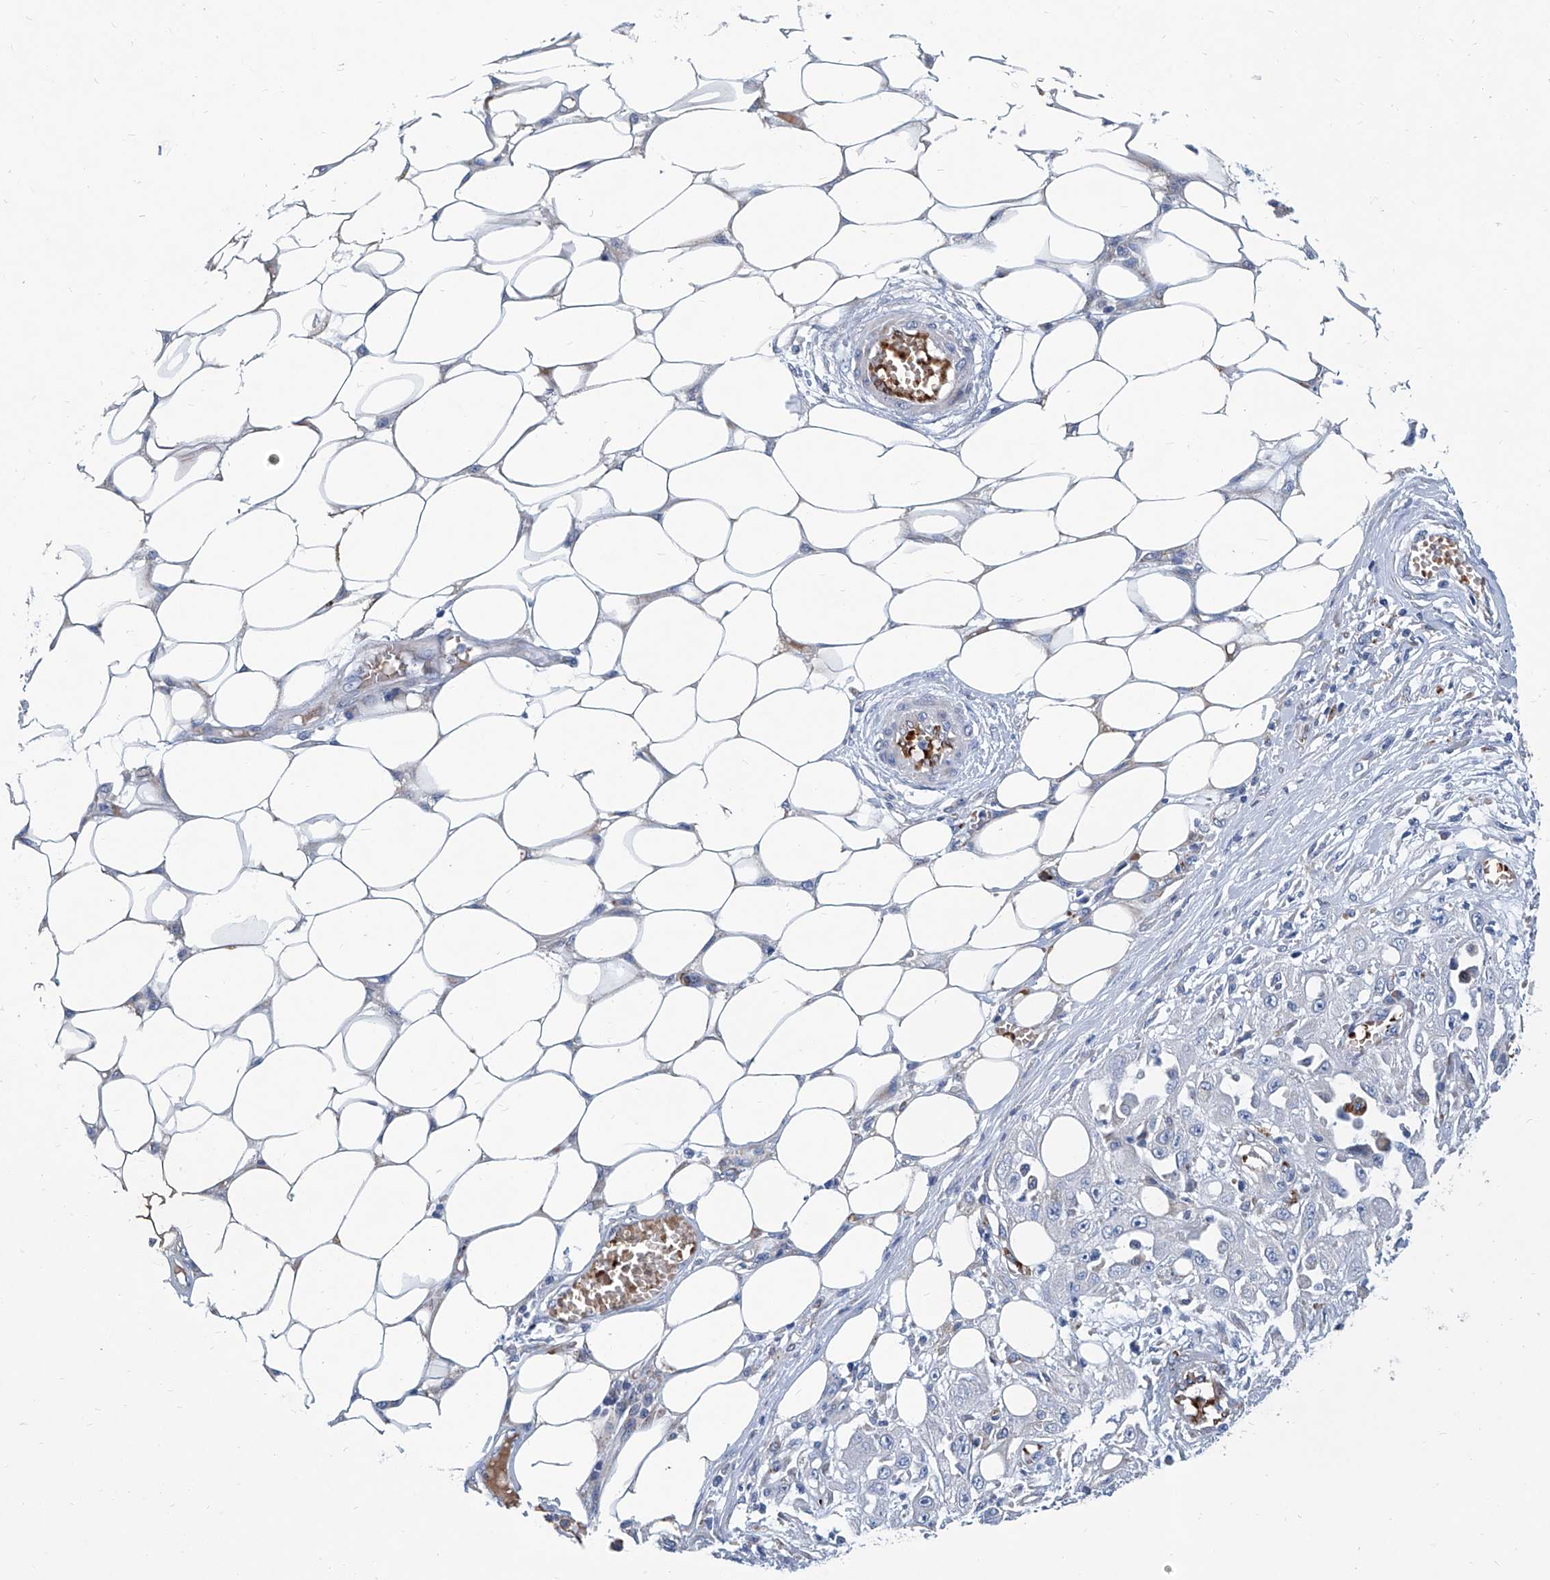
{"staining": {"intensity": "negative", "quantity": "none", "location": "none"}, "tissue": "skin cancer", "cell_type": "Tumor cells", "image_type": "cancer", "snomed": [{"axis": "morphology", "description": "Squamous cell carcinoma, NOS"}, {"axis": "morphology", "description": "Squamous cell carcinoma, metastatic, NOS"}, {"axis": "topography", "description": "Skin"}, {"axis": "topography", "description": "Lymph node"}], "caption": "Immunohistochemistry micrograph of neoplastic tissue: human squamous cell carcinoma (skin) stained with DAB shows no significant protein positivity in tumor cells.", "gene": "FPR2", "patient": {"sex": "male", "age": 75}}